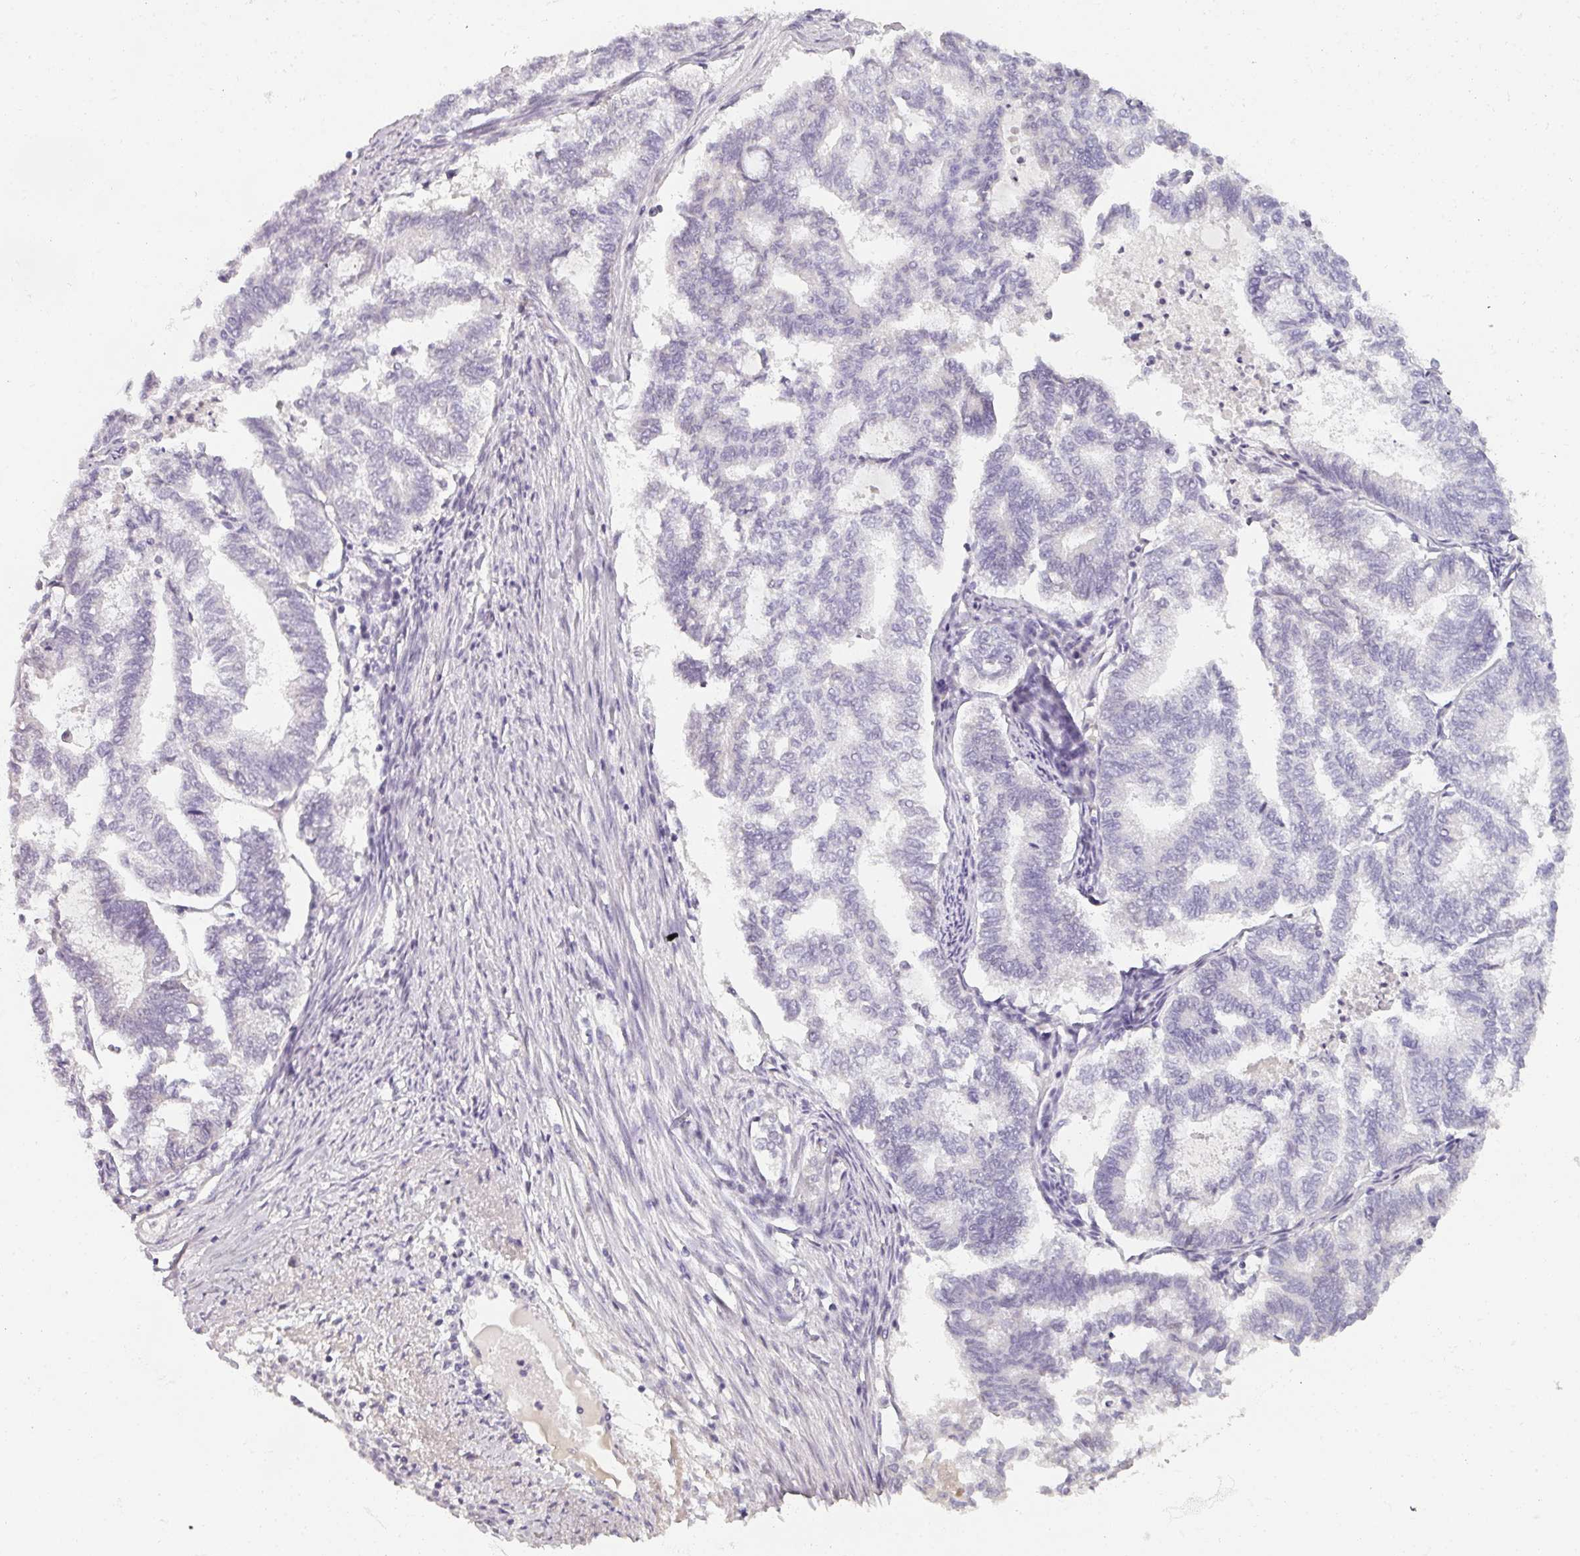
{"staining": {"intensity": "negative", "quantity": "none", "location": "none"}, "tissue": "endometrial cancer", "cell_type": "Tumor cells", "image_type": "cancer", "snomed": [{"axis": "morphology", "description": "Adenocarcinoma, NOS"}, {"axis": "topography", "description": "Endometrium"}], "caption": "IHC micrograph of endometrial cancer (adenocarcinoma) stained for a protein (brown), which exhibits no expression in tumor cells.", "gene": "REG3G", "patient": {"sex": "female", "age": 79}}